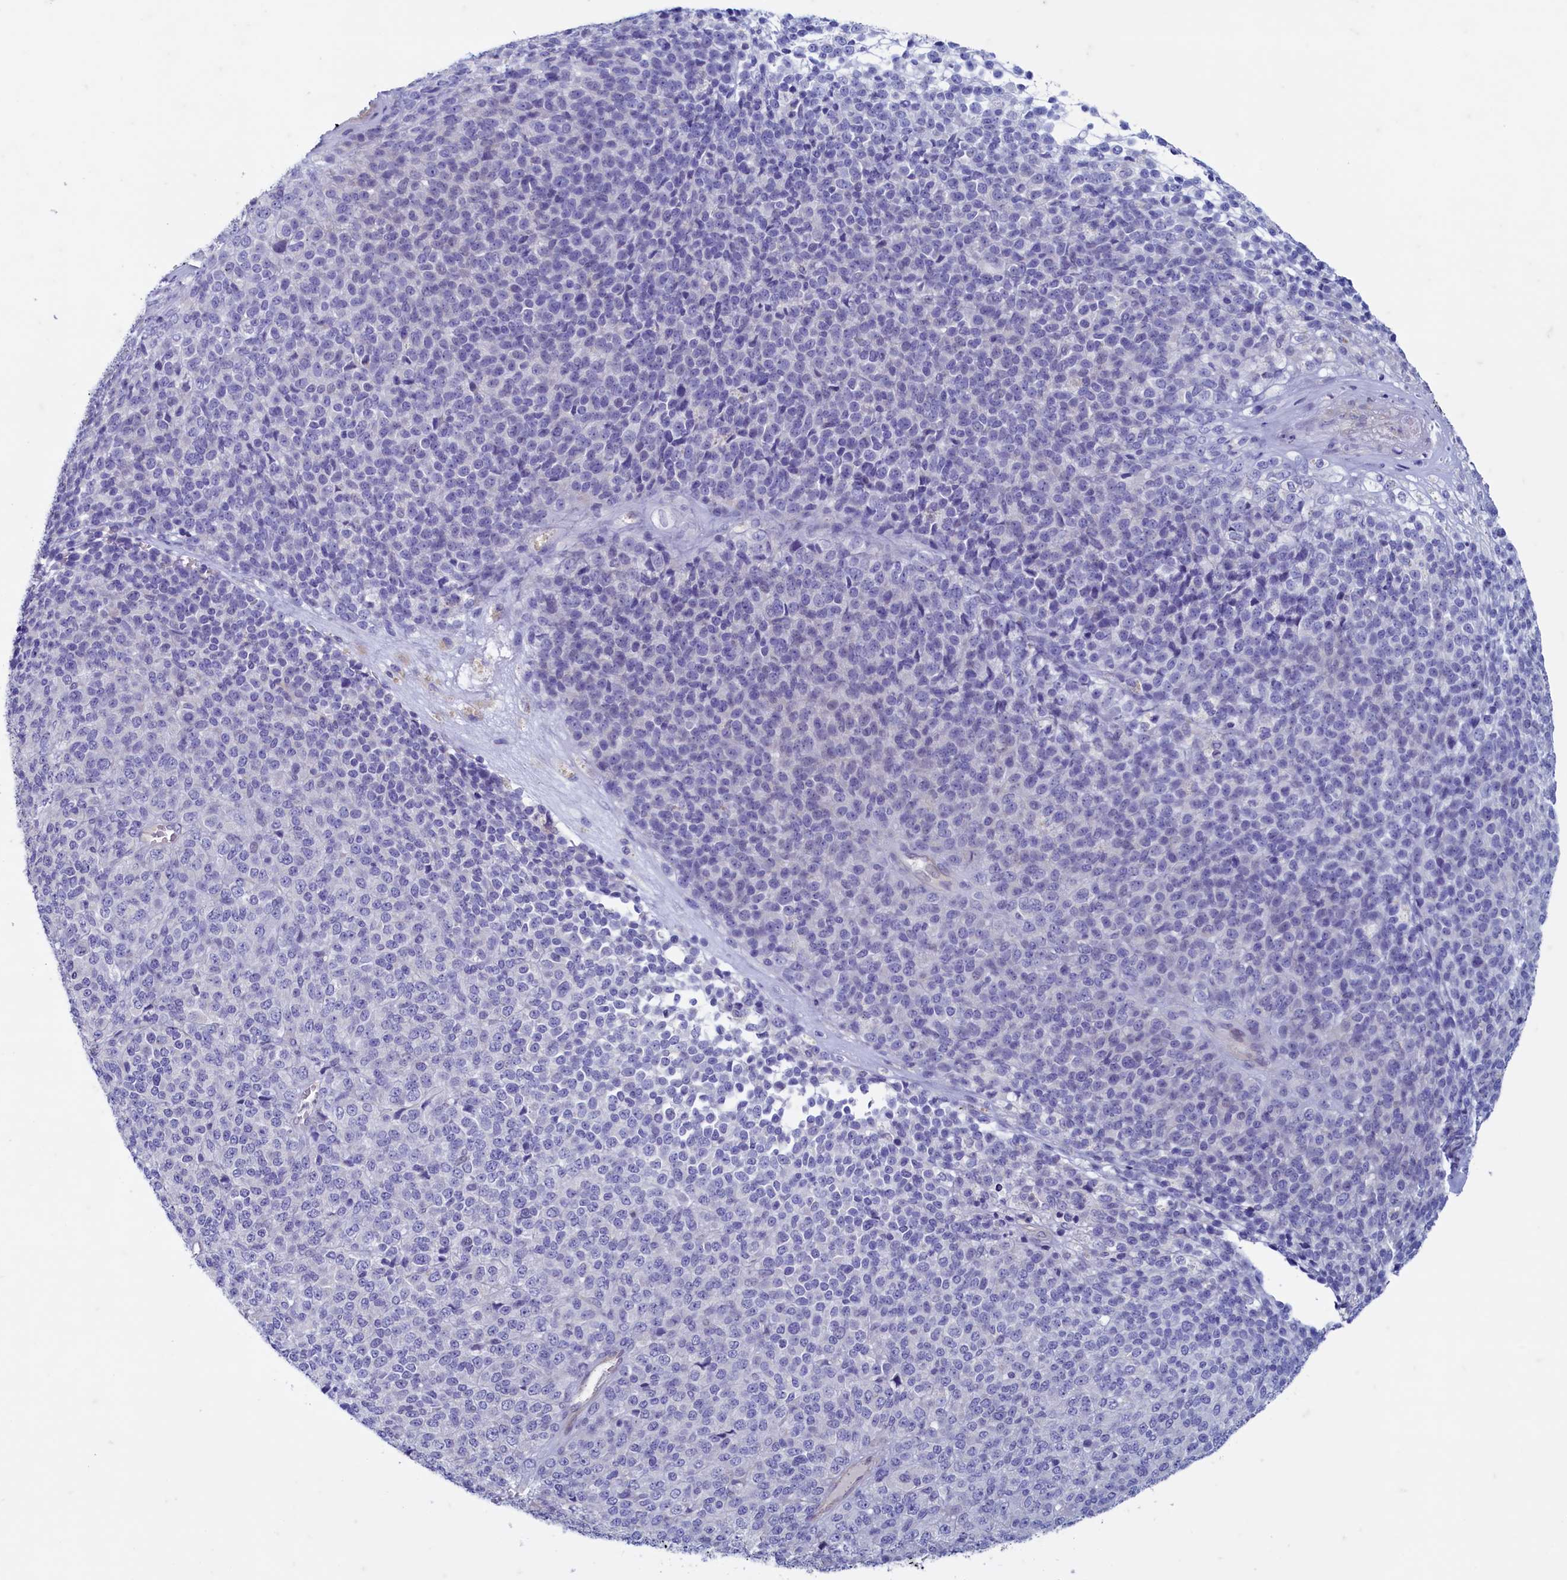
{"staining": {"intensity": "negative", "quantity": "none", "location": "none"}, "tissue": "melanoma", "cell_type": "Tumor cells", "image_type": "cancer", "snomed": [{"axis": "morphology", "description": "Malignant melanoma, Metastatic site"}, {"axis": "topography", "description": "Brain"}], "caption": "Tumor cells are negative for brown protein staining in melanoma.", "gene": "MAP1LC3A", "patient": {"sex": "female", "age": 56}}